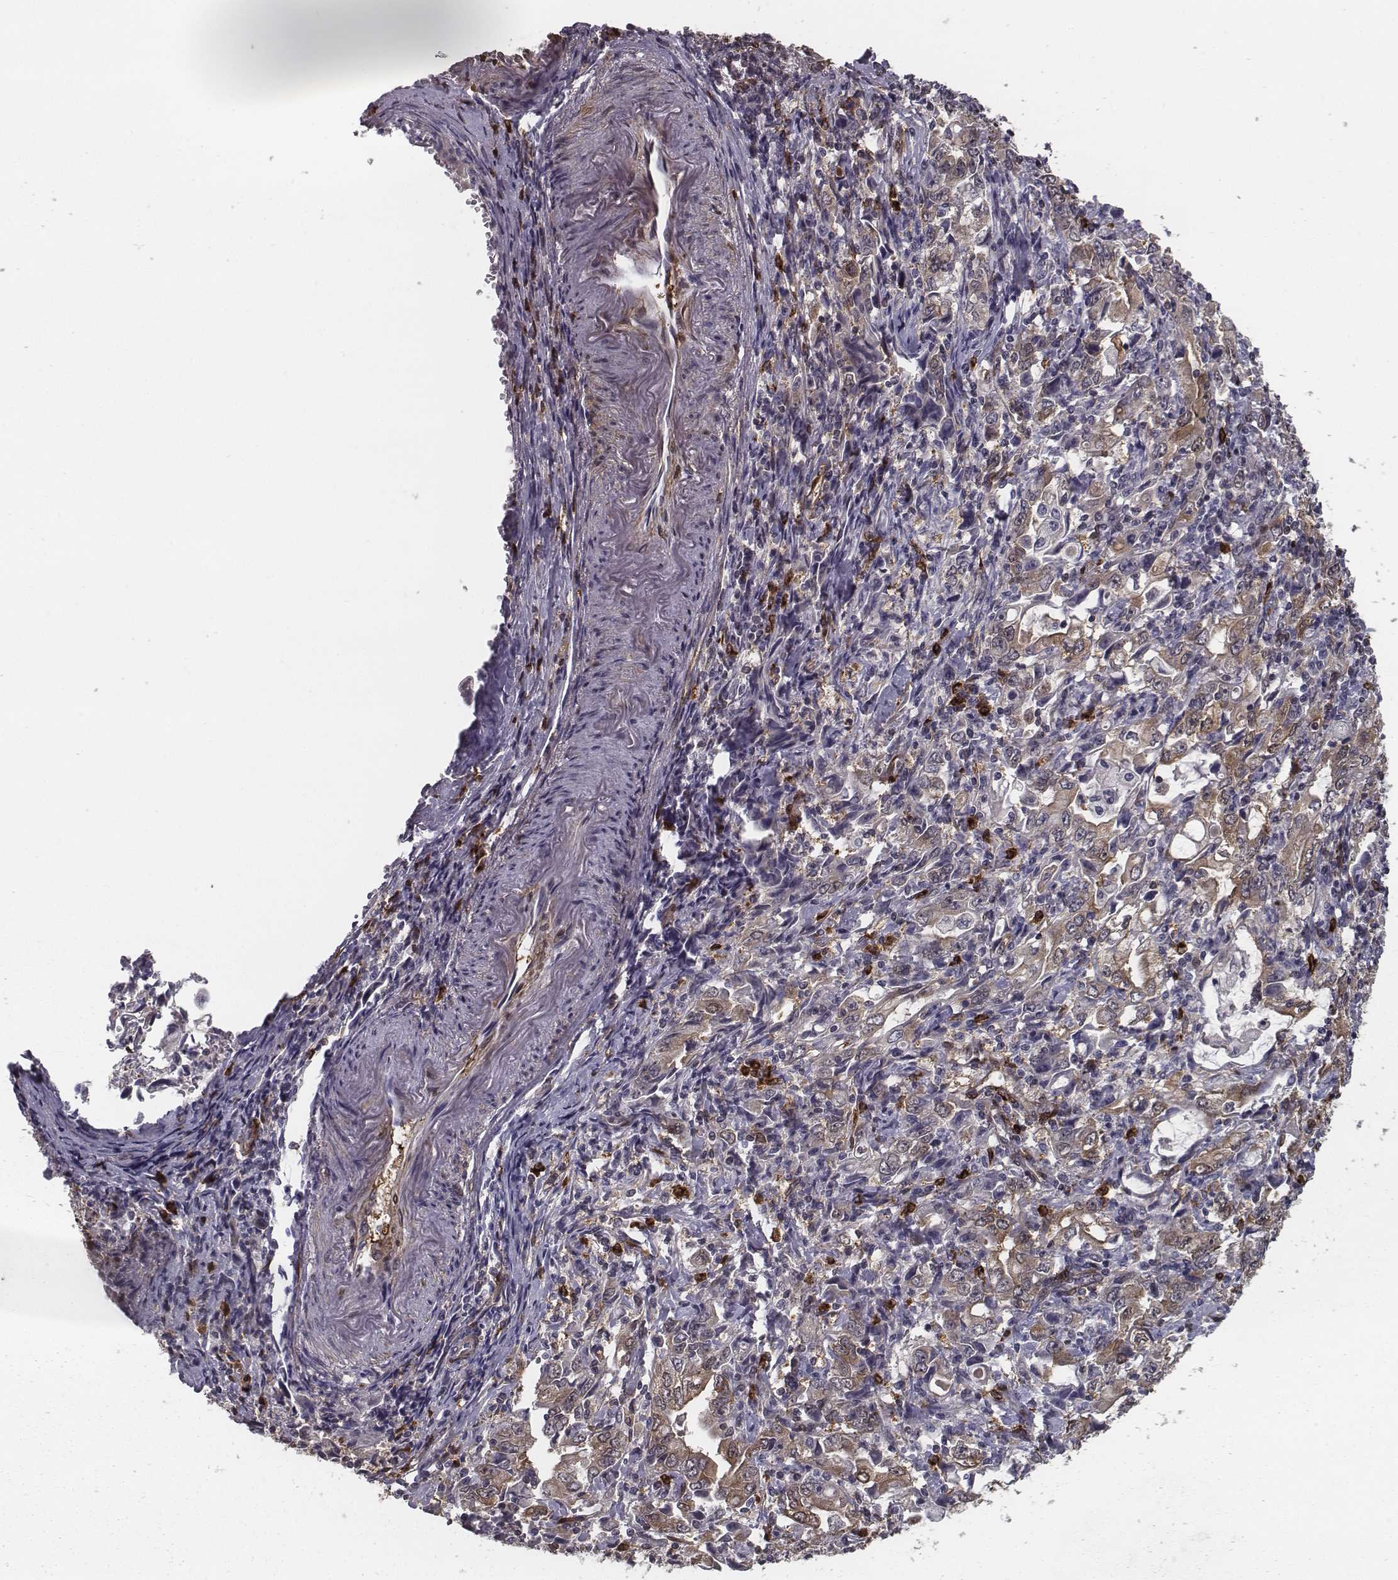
{"staining": {"intensity": "moderate", "quantity": ">75%", "location": "cytoplasmic/membranous"}, "tissue": "stomach cancer", "cell_type": "Tumor cells", "image_type": "cancer", "snomed": [{"axis": "morphology", "description": "Adenocarcinoma, NOS"}, {"axis": "topography", "description": "Stomach, lower"}], "caption": "Protein expression analysis of adenocarcinoma (stomach) displays moderate cytoplasmic/membranous positivity in approximately >75% of tumor cells. (DAB IHC with brightfield microscopy, high magnification).", "gene": "ISYNA1", "patient": {"sex": "female", "age": 72}}